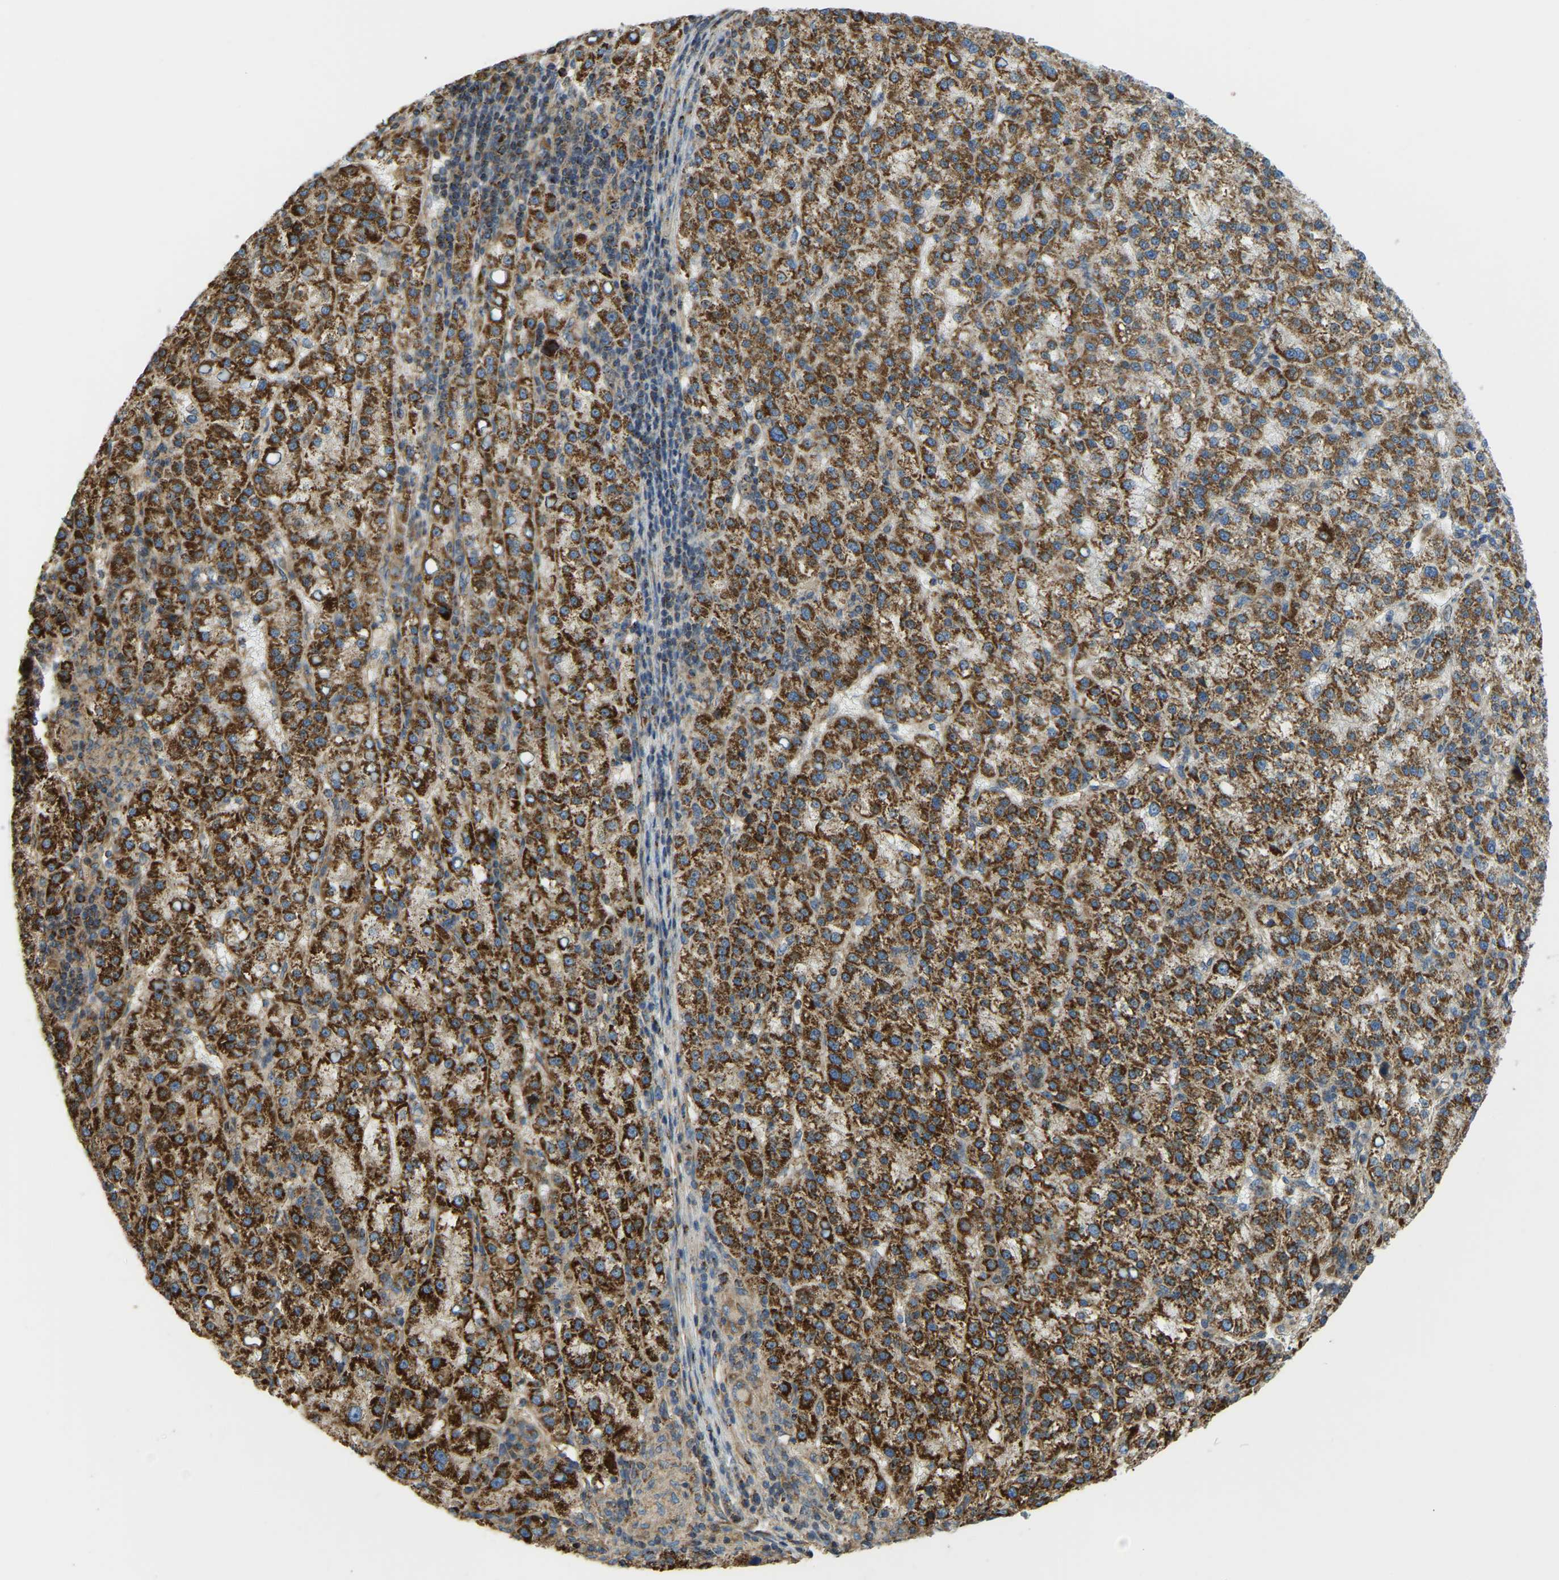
{"staining": {"intensity": "strong", "quantity": ">75%", "location": "cytoplasmic/membranous"}, "tissue": "liver cancer", "cell_type": "Tumor cells", "image_type": "cancer", "snomed": [{"axis": "morphology", "description": "Carcinoma, Hepatocellular, NOS"}, {"axis": "topography", "description": "Liver"}], "caption": "Liver cancer (hepatocellular carcinoma) stained with a protein marker demonstrates strong staining in tumor cells.", "gene": "PSMD7", "patient": {"sex": "female", "age": 58}}